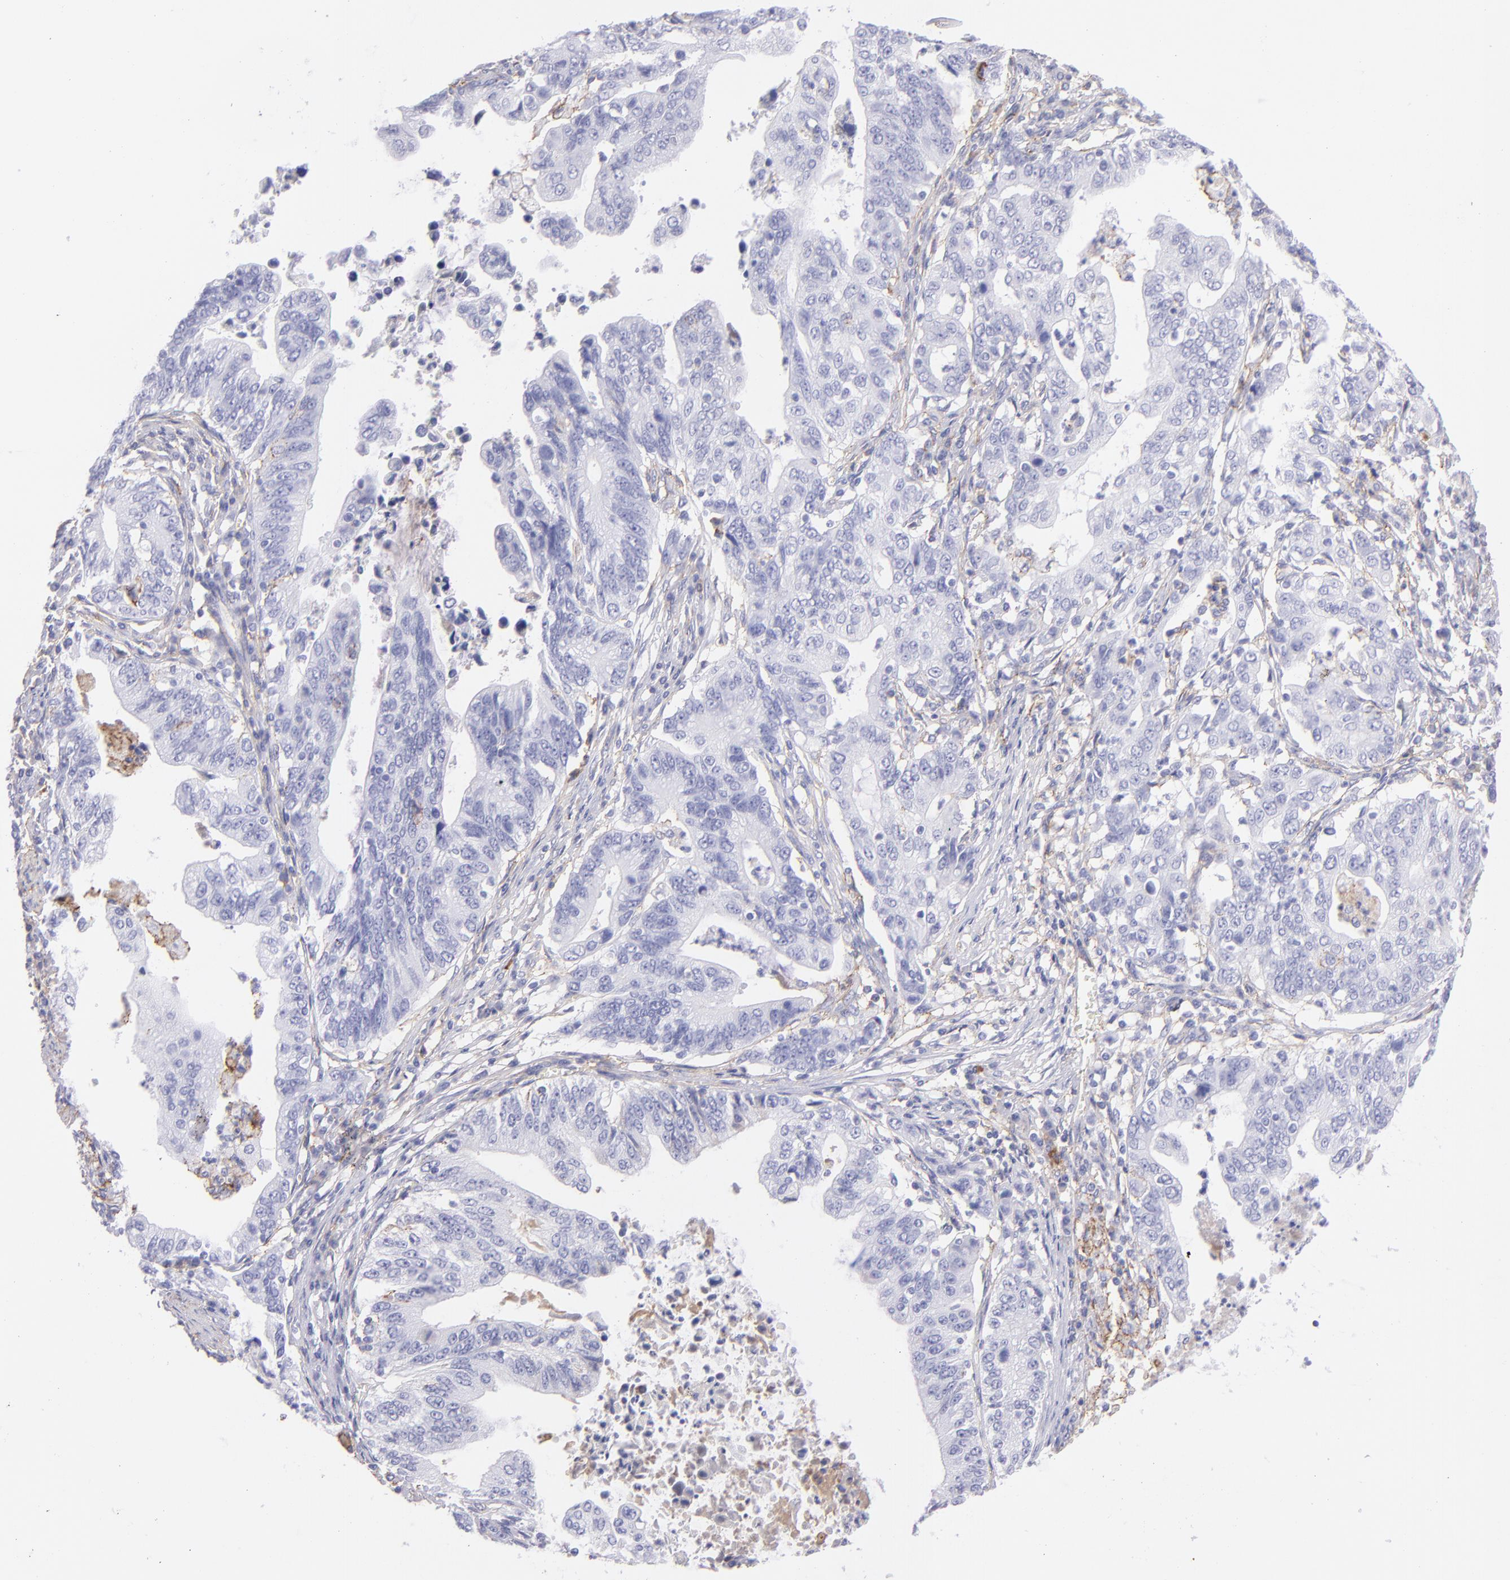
{"staining": {"intensity": "negative", "quantity": "none", "location": "none"}, "tissue": "stomach cancer", "cell_type": "Tumor cells", "image_type": "cancer", "snomed": [{"axis": "morphology", "description": "Adenocarcinoma, NOS"}, {"axis": "topography", "description": "Stomach, upper"}], "caption": "A histopathology image of adenocarcinoma (stomach) stained for a protein demonstrates no brown staining in tumor cells. (Brightfield microscopy of DAB (3,3'-diaminobenzidine) immunohistochemistry (IHC) at high magnification).", "gene": "CD81", "patient": {"sex": "female", "age": 50}}